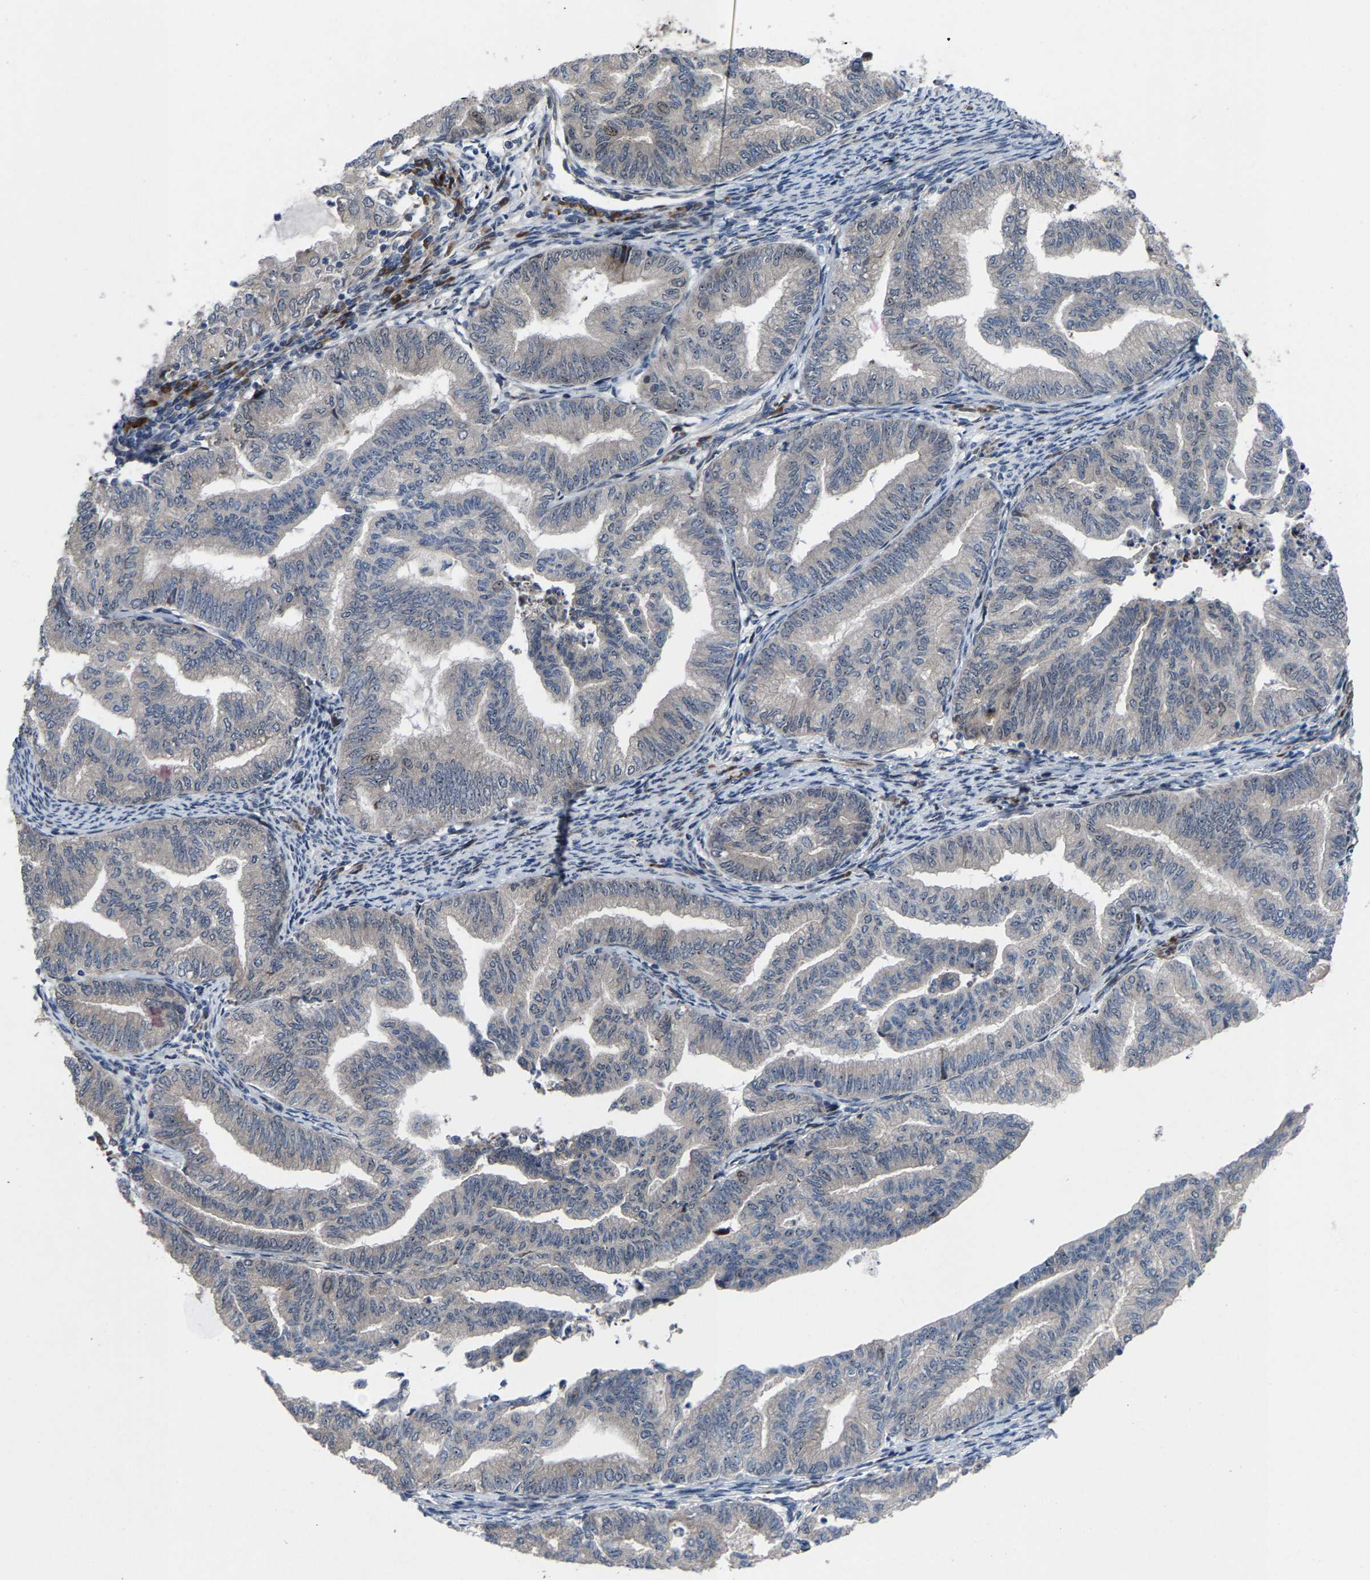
{"staining": {"intensity": "negative", "quantity": "none", "location": "none"}, "tissue": "endometrial cancer", "cell_type": "Tumor cells", "image_type": "cancer", "snomed": [{"axis": "morphology", "description": "Adenocarcinoma, NOS"}, {"axis": "topography", "description": "Endometrium"}], "caption": "Immunohistochemistry (IHC) image of neoplastic tissue: endometrial adenocarcinoma stained with DAB (3,3'-diaminobenzidine) exhibits no significant protein staining in tumor cells.", "gene": "HAUS6", "patient": {"sex": "female", "age": 79}}